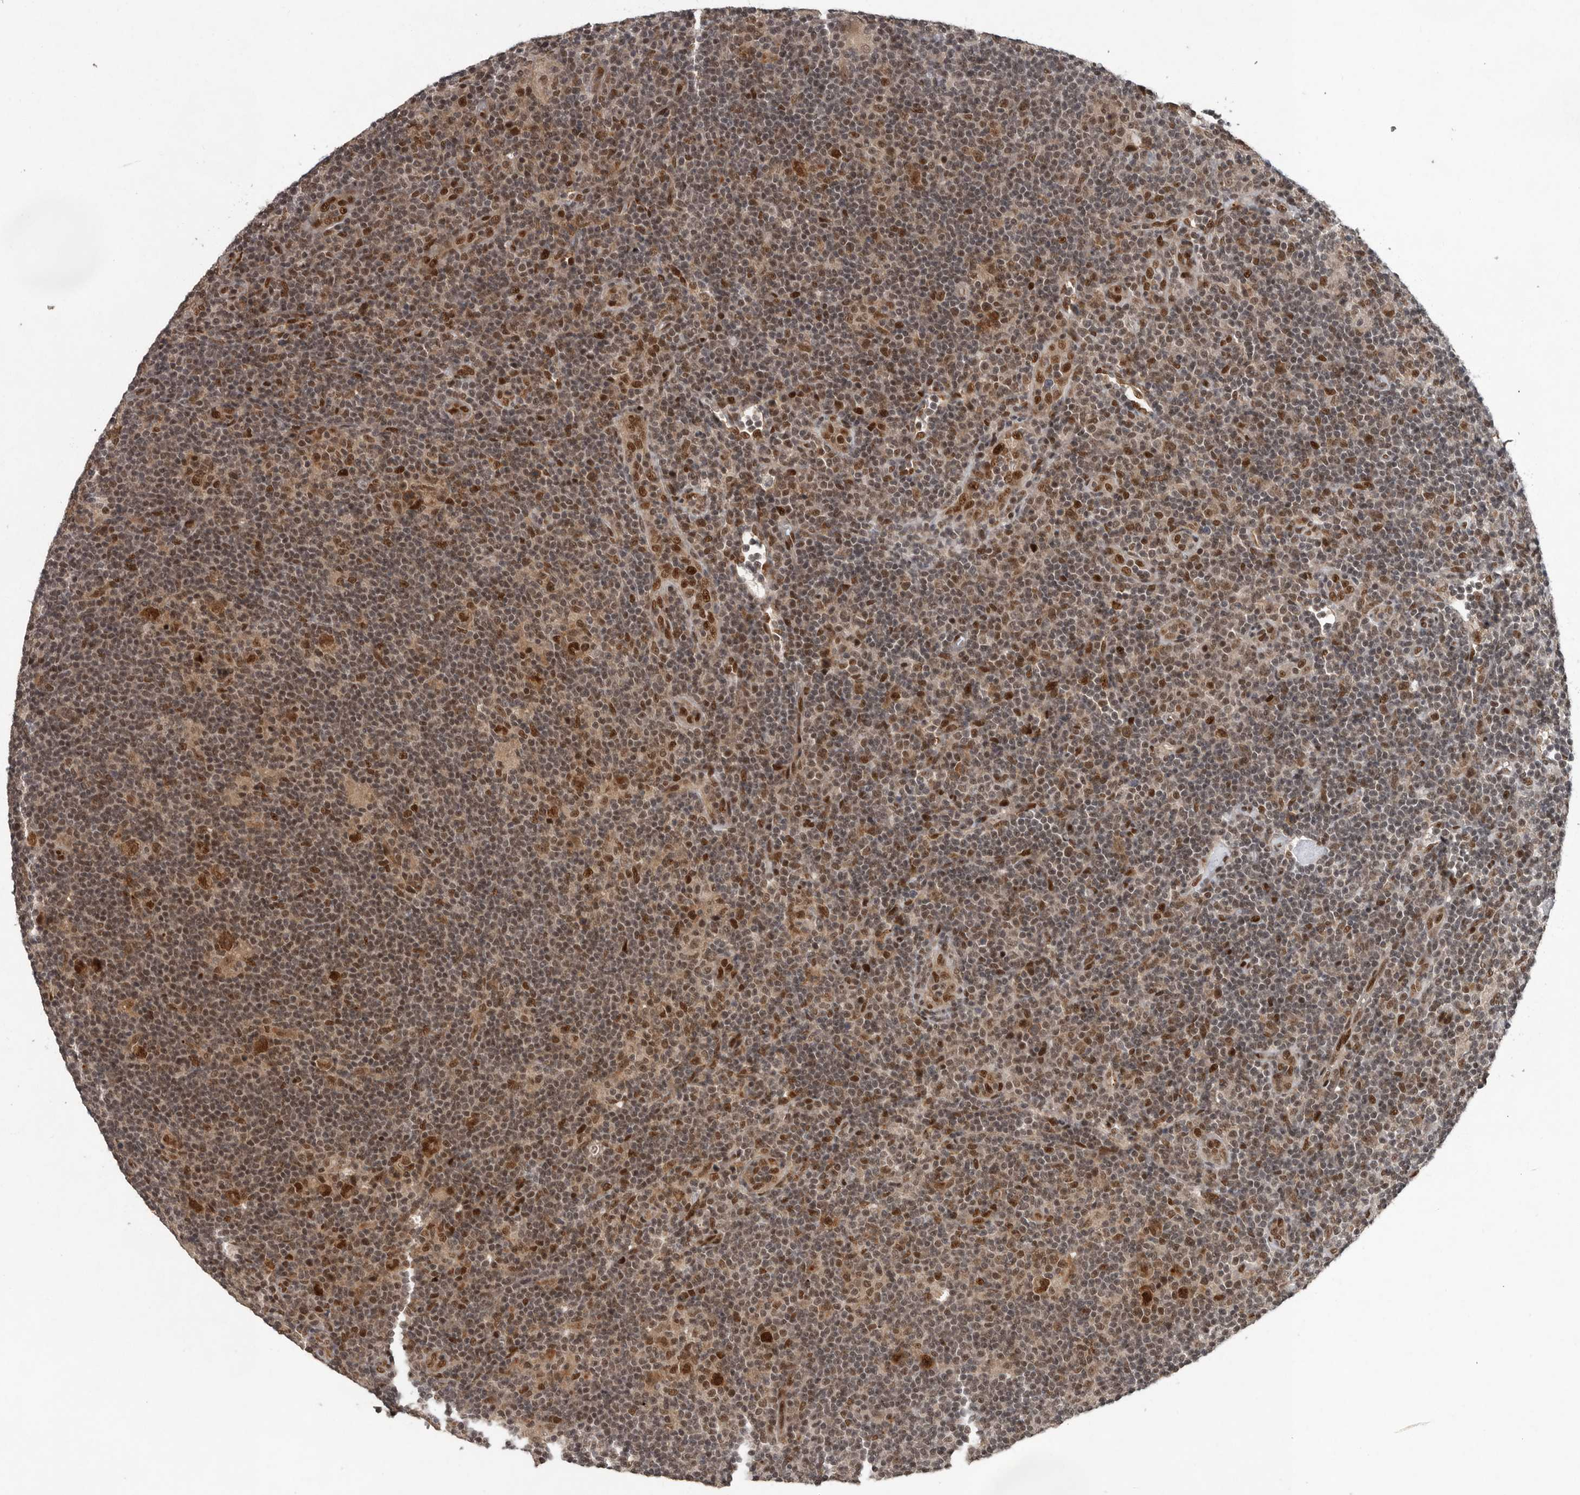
{"staining": {"intensity": "moderate", "quantity": ">75%", "location": "nuclear"}, "tissue": "lymphoma", "cell_type": "Tumor cells", "image_type": "cancer", "snomed": [{"axis": "morphology", "description": "Hodgkin's disease, NOS"}, {"axis": "topography", "description": "Lymph node"}], "caption": "Protein staining demonstrates moderate nuclear positivity in about >75% of tumor cells in Hodgkin's disease.", "gene": "CDC27", "patient": {"sex": "female", "age": 57}}